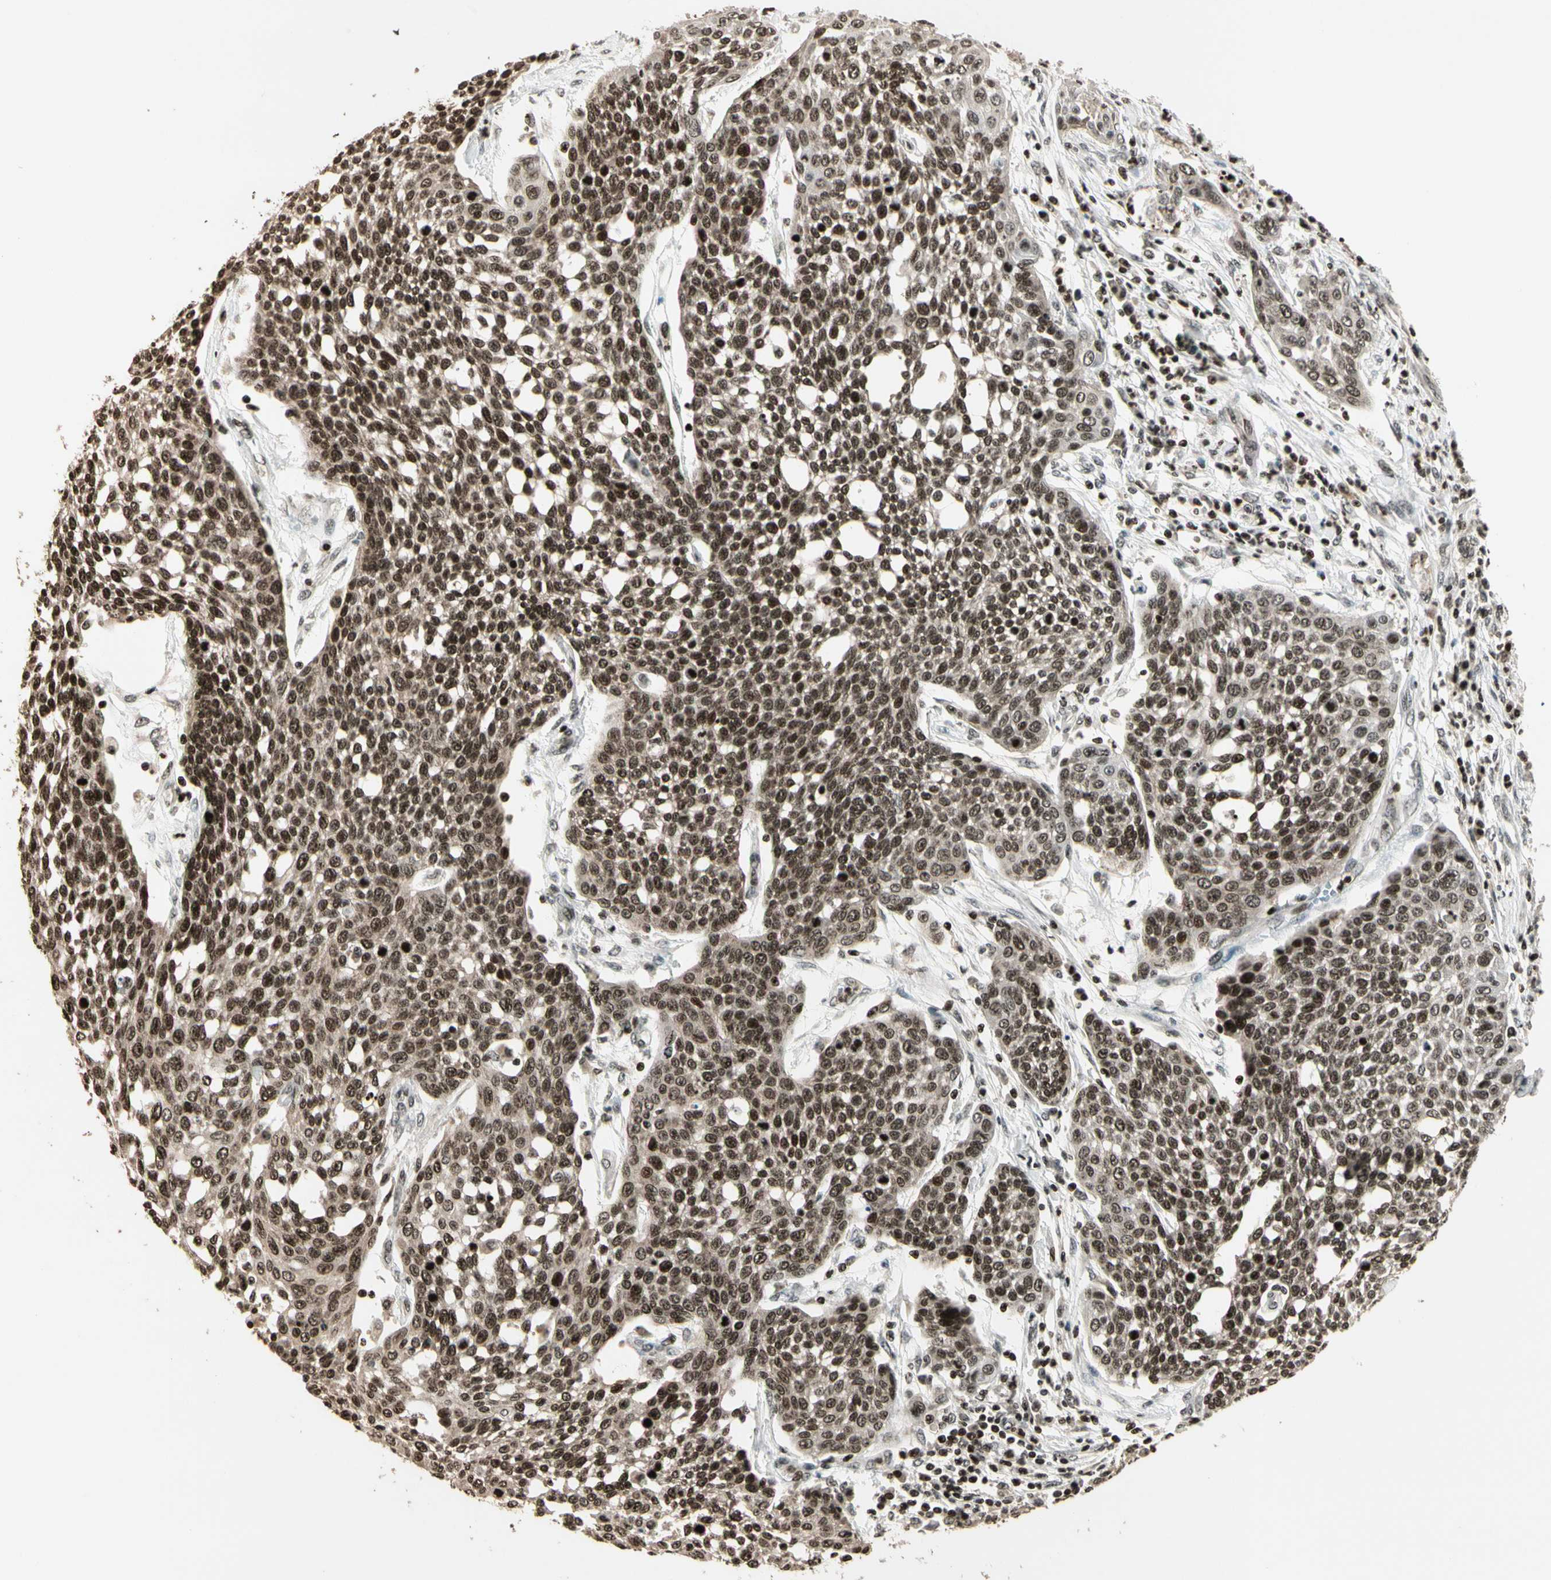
{"staining": {"intensity": "moderate", "quantity": ">75%", "location": "nuclear"}, "tissue": "cervical cancer", "cell_type": "Tumor cells", "image_type": "cancer", "snomed": [{"axis": "morphology", "description": "Squamous cell carcinoma, NOS"}, {"axis": "topography", "description": "Cervix"}], "caption": "A brown stain shows moderate nuclear expression of a protein in human squamous cell carcinoma (cervical) tumor cells.", "gene": "TSHZ3", "patient": {"sex": "female", "age": 34}}